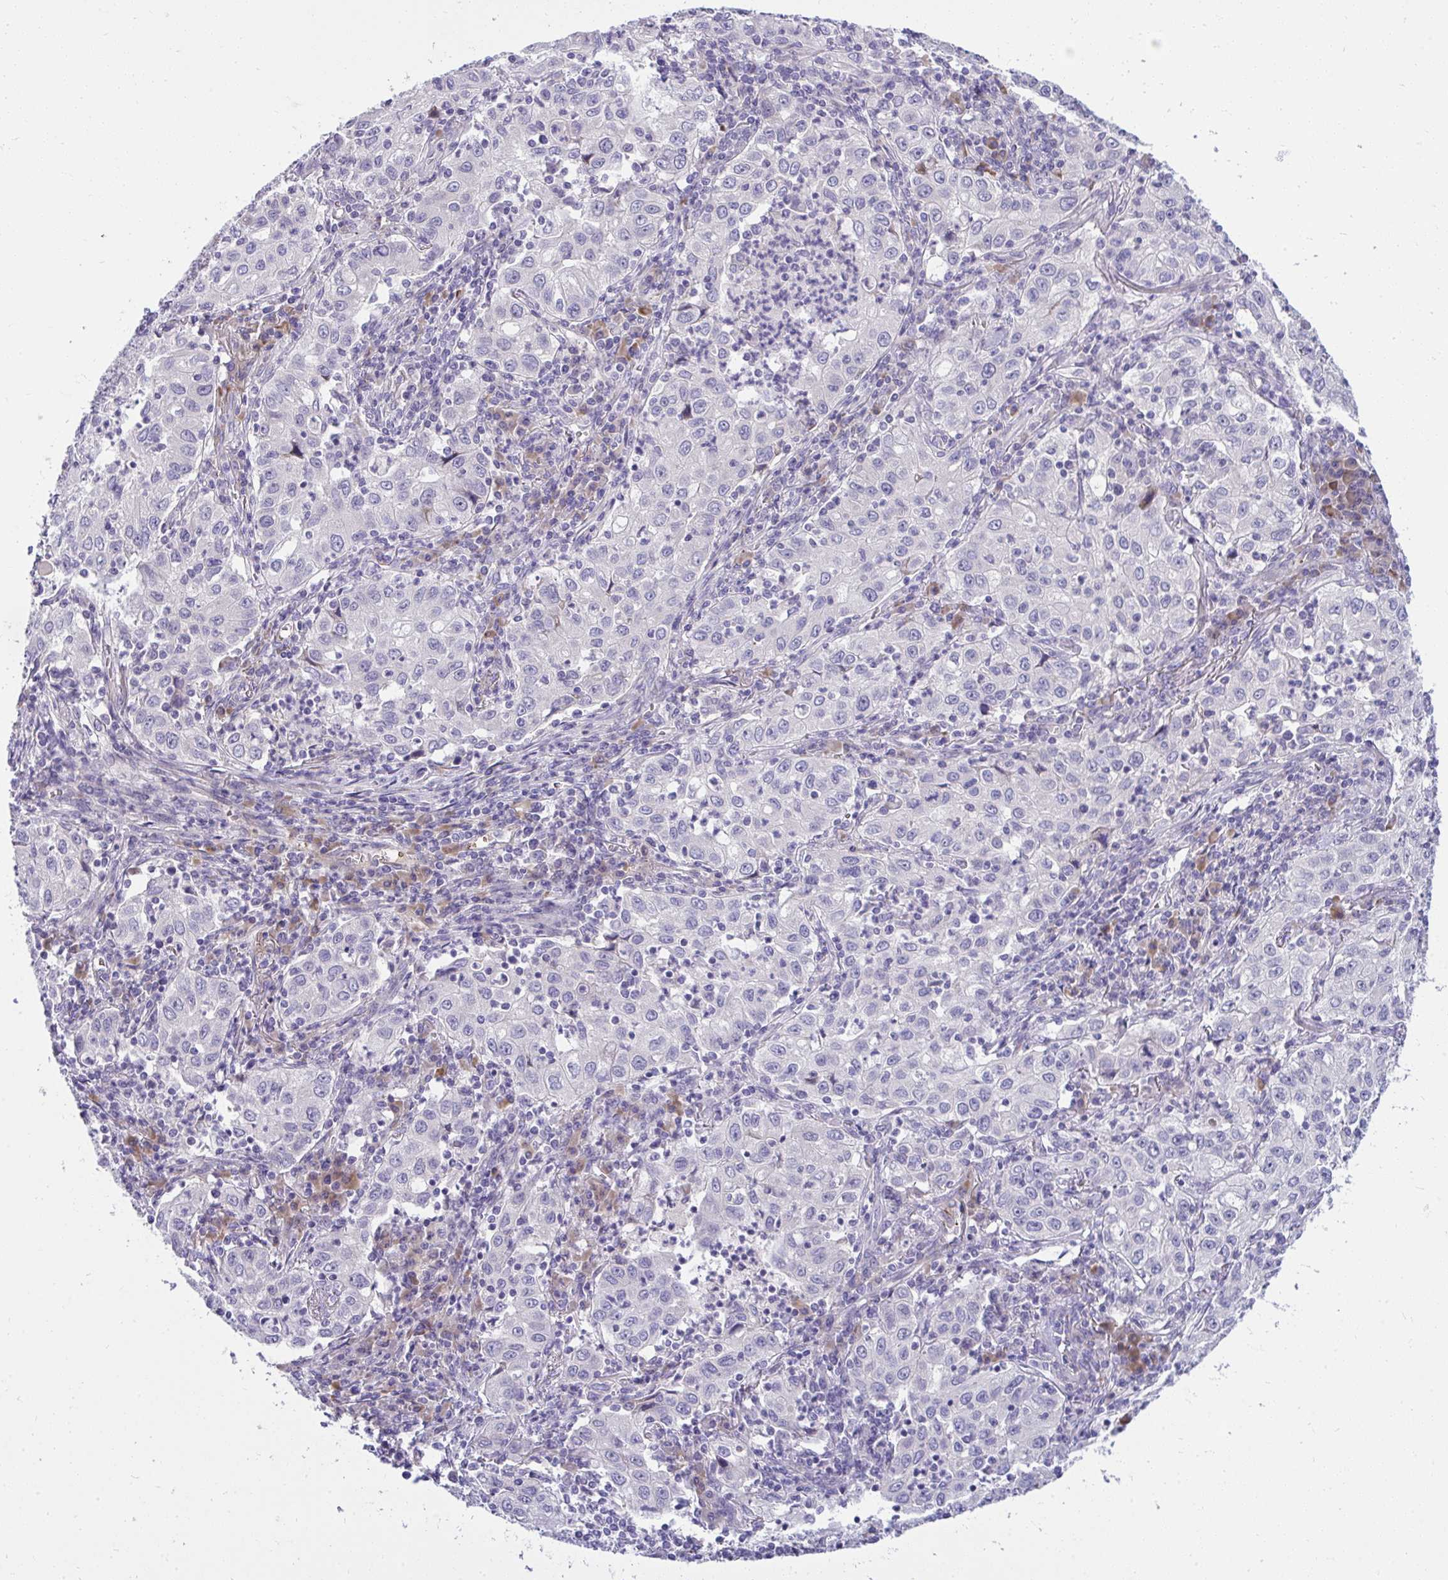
{"staining": {"intensity": "negative", "quantity": "none", "location": "none"}, "tissue": "lung cancer", "cell_type": "Tumor cells", "image_type": "cancer", "snomed": [{"axis": "morphology", "description": "Squamous cell carcinoma, NOS"}, {"axis": "topography", "description": "Lung"}], "caption": "High magnification brightfield microscopy of lung squamous cell carcinoma stained with DAB (brown) and counterstained with hematoxylin (blue): tumor cells show no significant expression.", "gene": "PIGZ", "patient": {"sex": "male", "age": 71}}